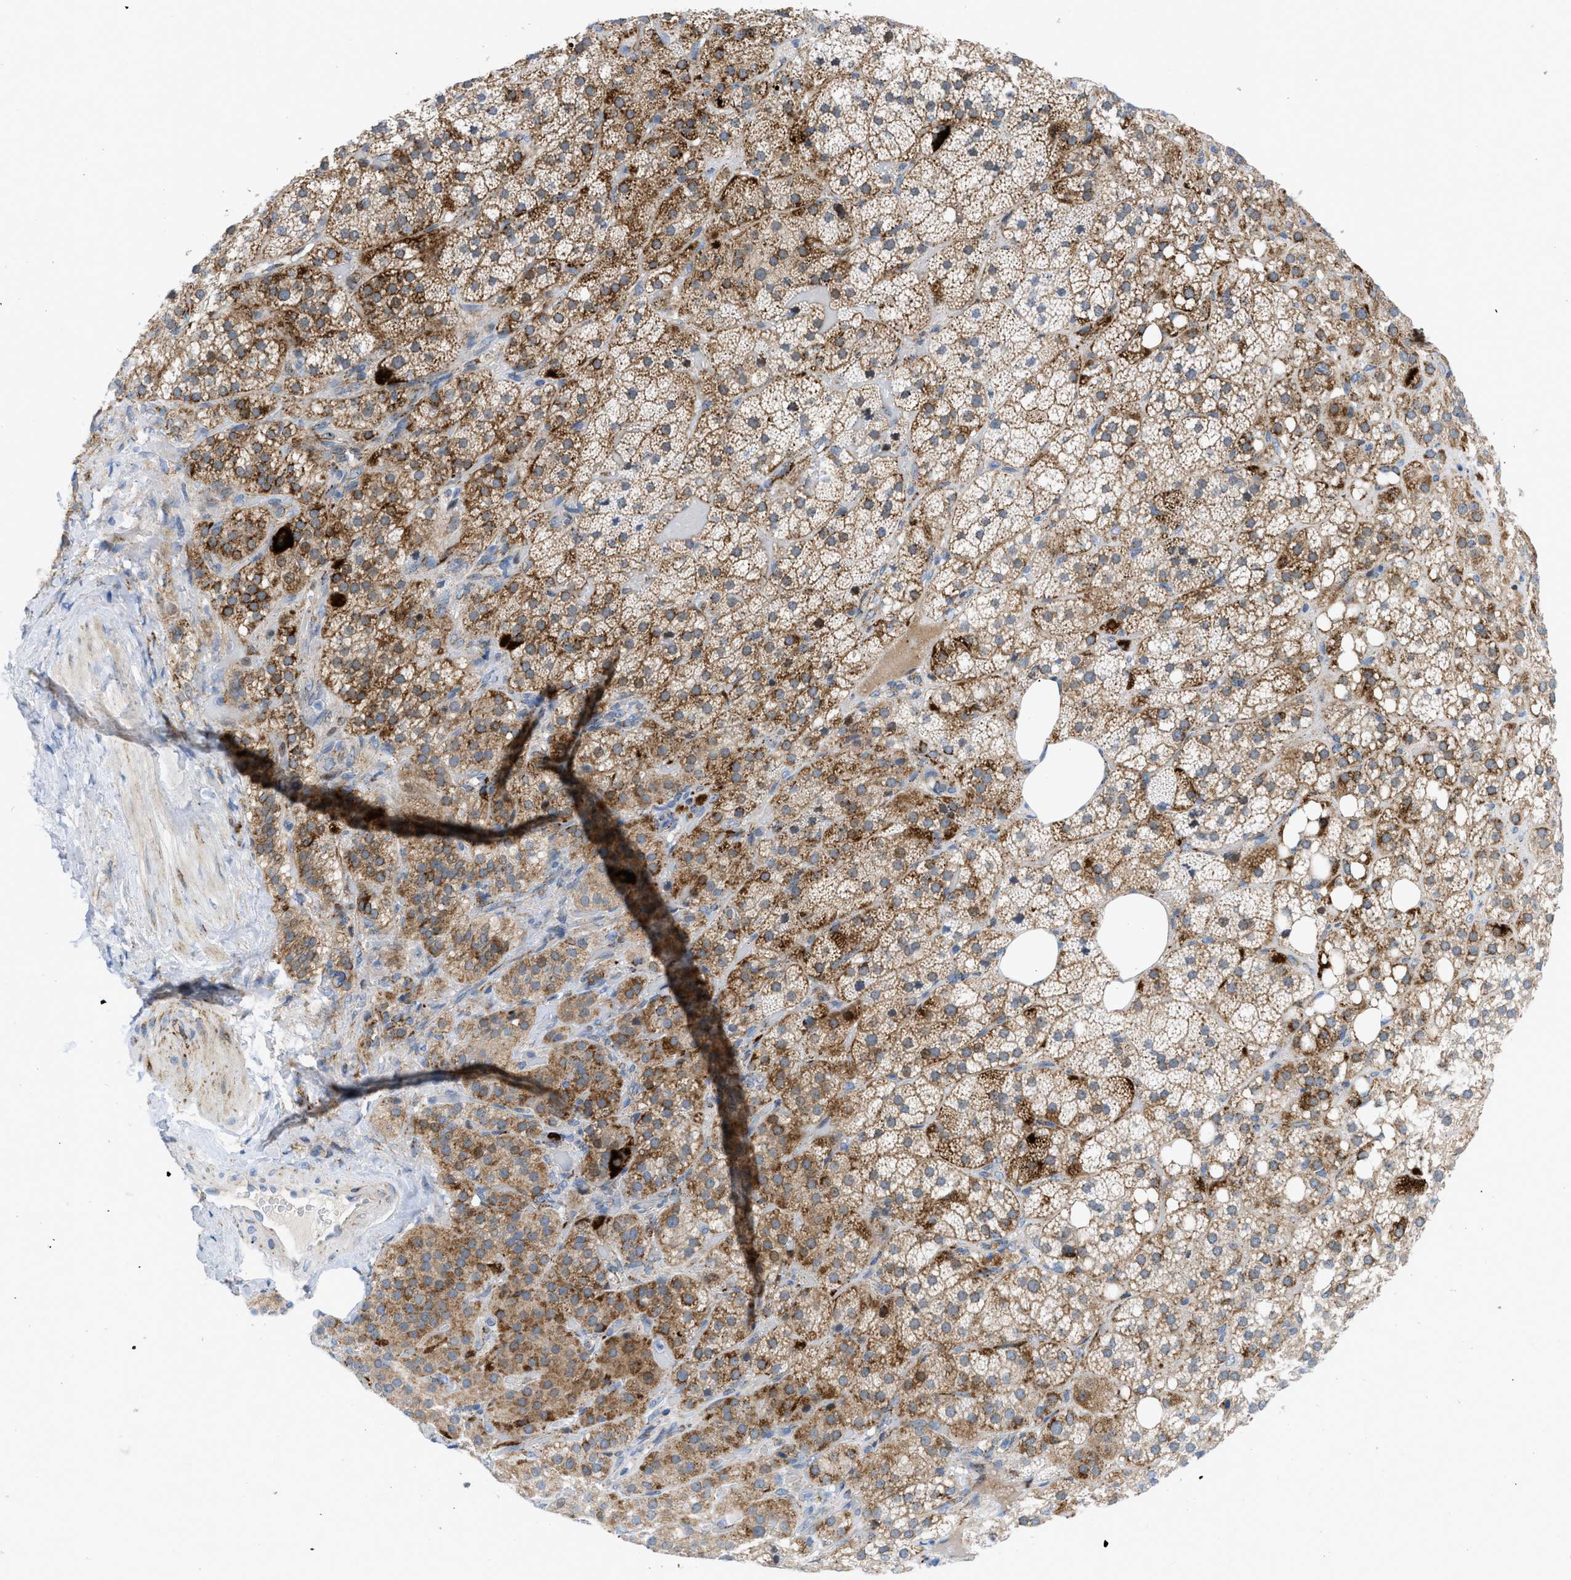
{"staining": {"intensity": "moderate", "quantity": ">75%", "location": "cytoplasmic/membranous"}, "tissue": "adrenal gland", "cell_type": "Glandular cells", "image_type": "normal", "snomed": [{"axis": "morphology", "description": "Normal tissue, NOS"}, {"axis": "topography", "description": "Adrenal gland"}], "caption": "Protein expression analysis of normal adrenal gland displays moderate cytoplasmic/membranous expression in about >75% of glandular cells. (Stains: DAB (3,3'-diaminobenzidine) in brown, nuclei in blue, Microscopy: brightfield microscopy at high magnification).", "gene": "RBBP9", "patient": {"sex": "female", "age": 59}}